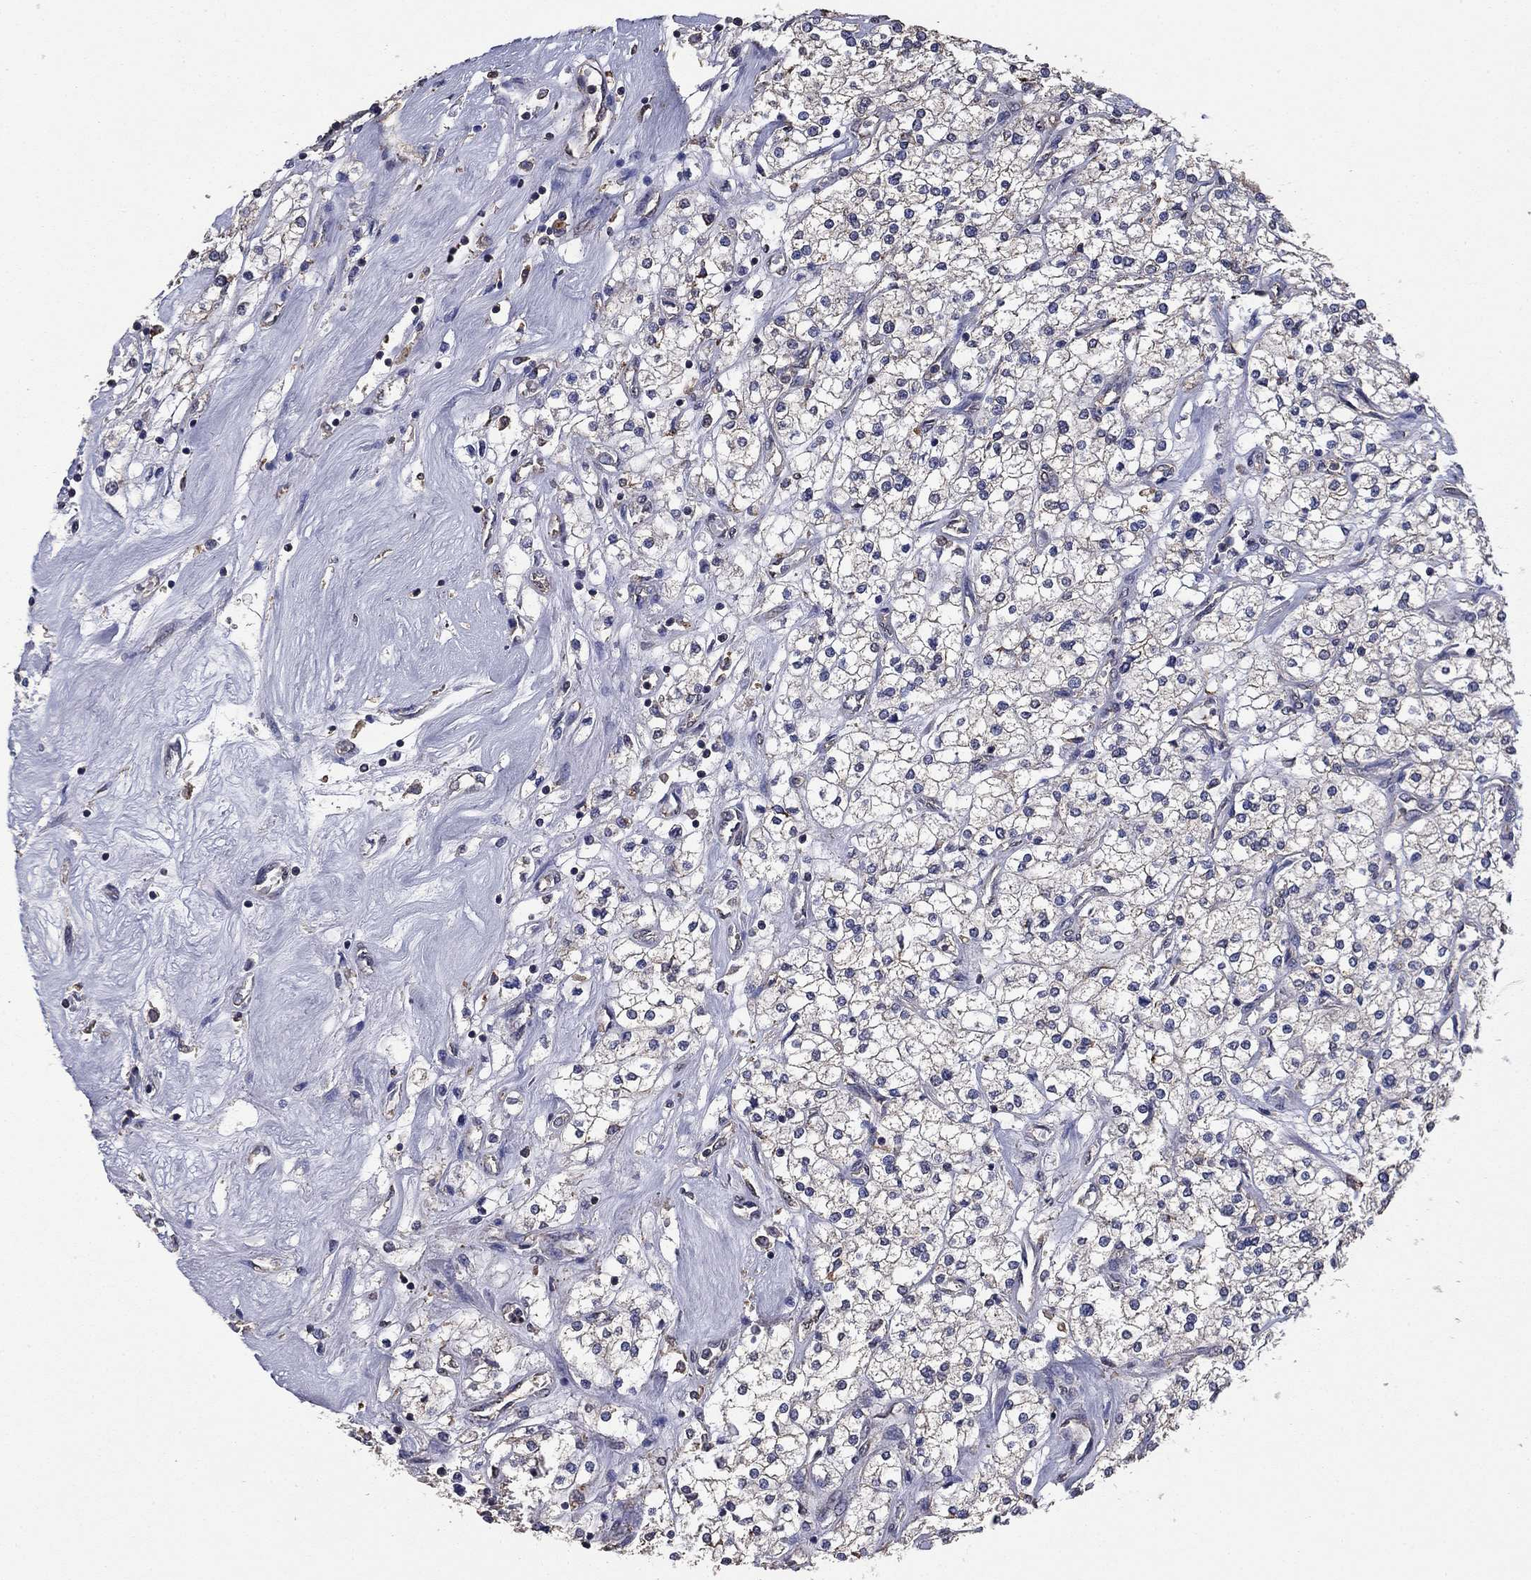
{"staining": {"intensity": "negative", "quantity": "none", "location": "none"}, "tissue": "renal cancer", "cell_type": "Tumor cells", "image_type": "cancer", "snomed": [{"axis": "morphology", "description": "Adenocarcinoma, NOS"}, {"axis": "topography", "description": "Kidney"}], "caption": "This is a micrograph of immunohistochemistry (IHC) staining of renal adenocarcinoma, which shows no staining in tumor cells. The staining was performed using DAB (3,3'-diaminobenzidine) to visualize the protein expression in brown, while the nuclei were stained in blue with hematoxylin (Magnification: 20x).", "gene": "MFAP3L", "patient": {"sex": "male", "age": 80}}